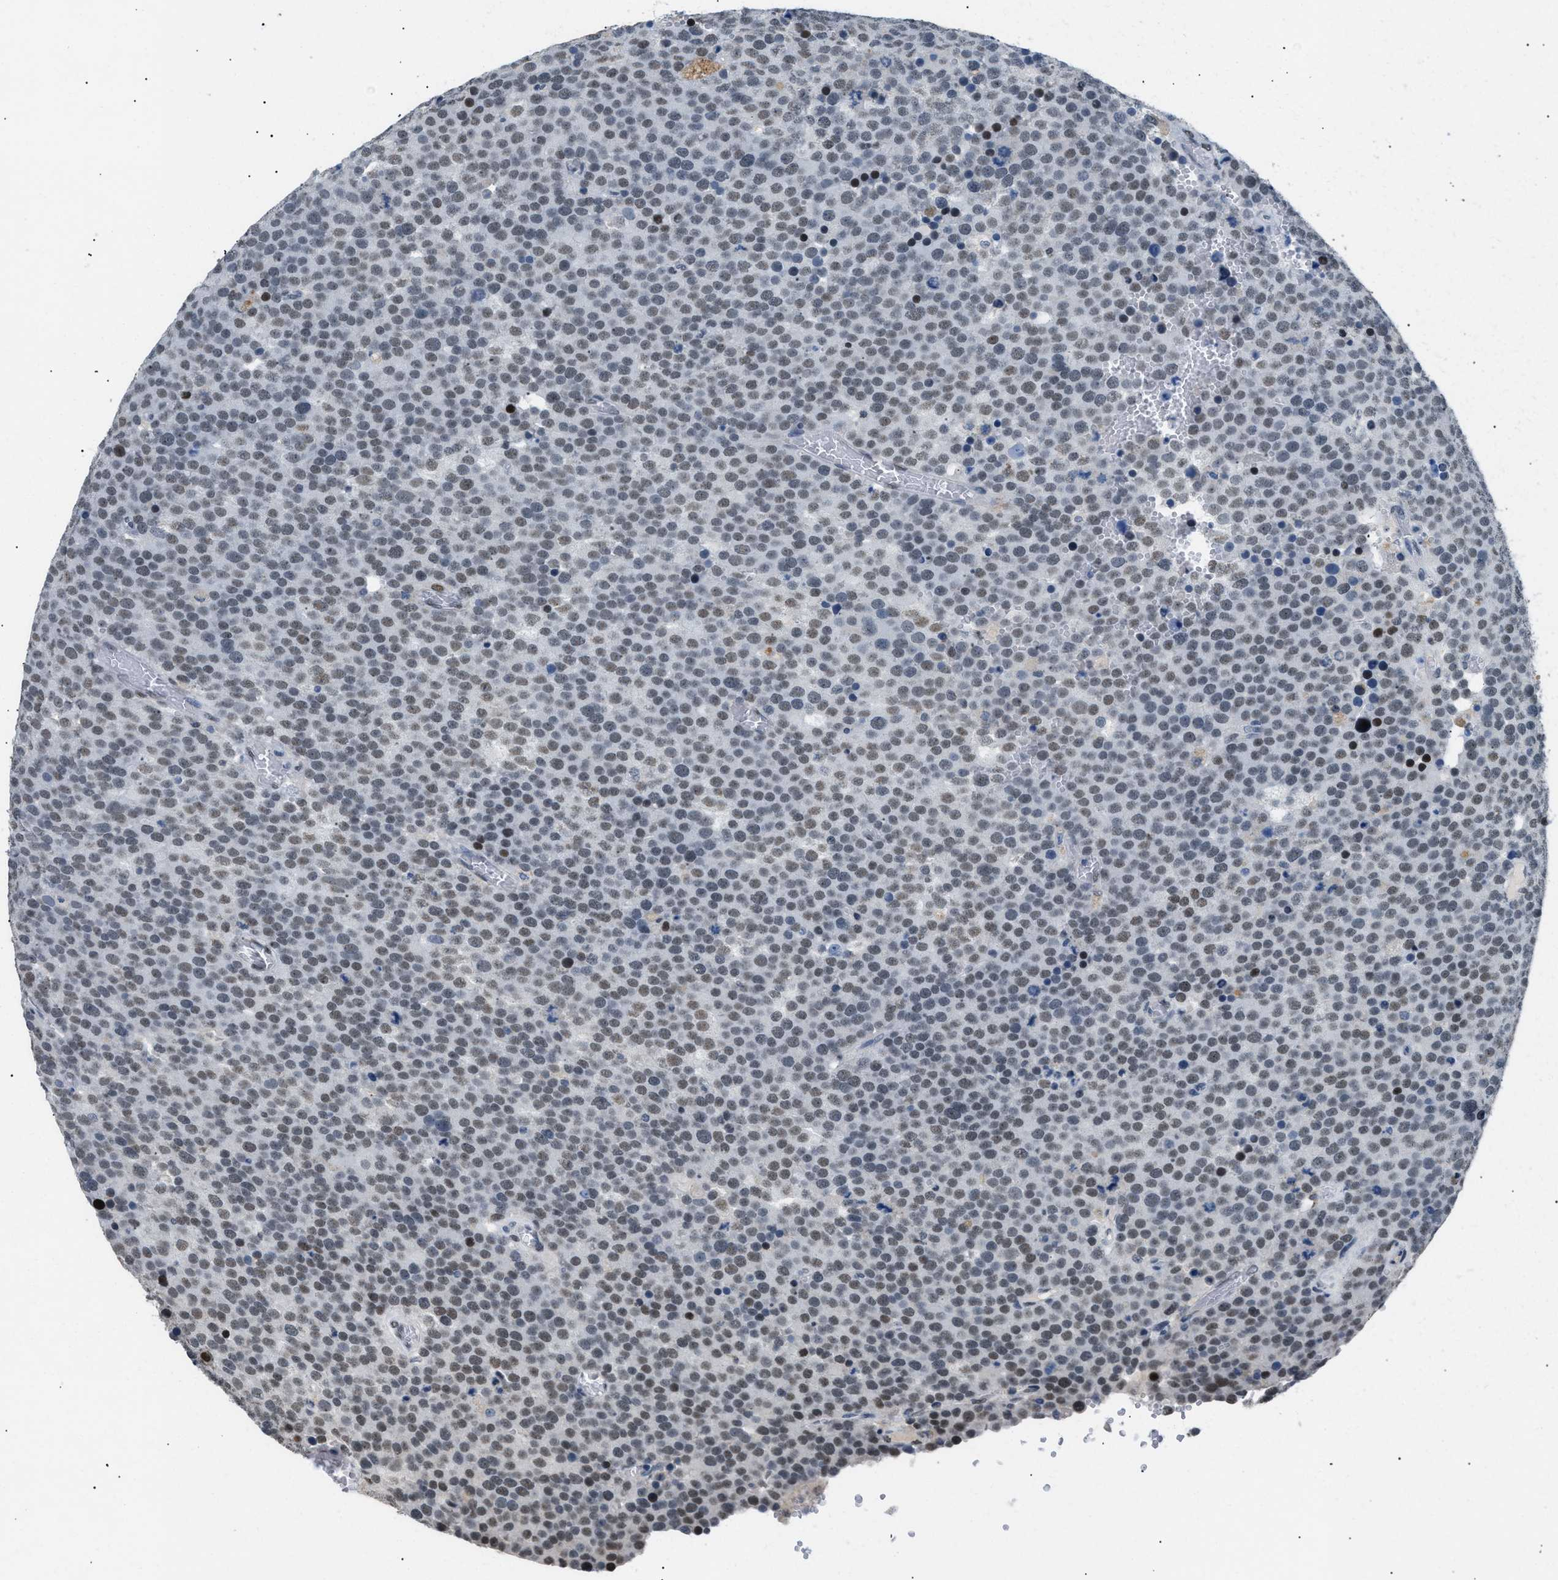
{"staining": {"intensity": "weak", "quantity": ">75%", "location": "nuclear"}, "tissue": "testis cancer", "cell_type": "Tumor cells", "image_type": "cancer", "snomed": [{"axis": "morphology", "description": "Normal tissue, NOS"}, {"axis": "morphology", "description": "Seminoma, NOS"}, {"axis": "topography", "description": "Testis"}], "caption": "The image demonstrates immunohistochemical staining of testis seminoma. There is weak nuclear positivity is present in about >75% of tumor cells.", "gene": "KCNC3", "patient": {"sex": "male", "age": 71}}